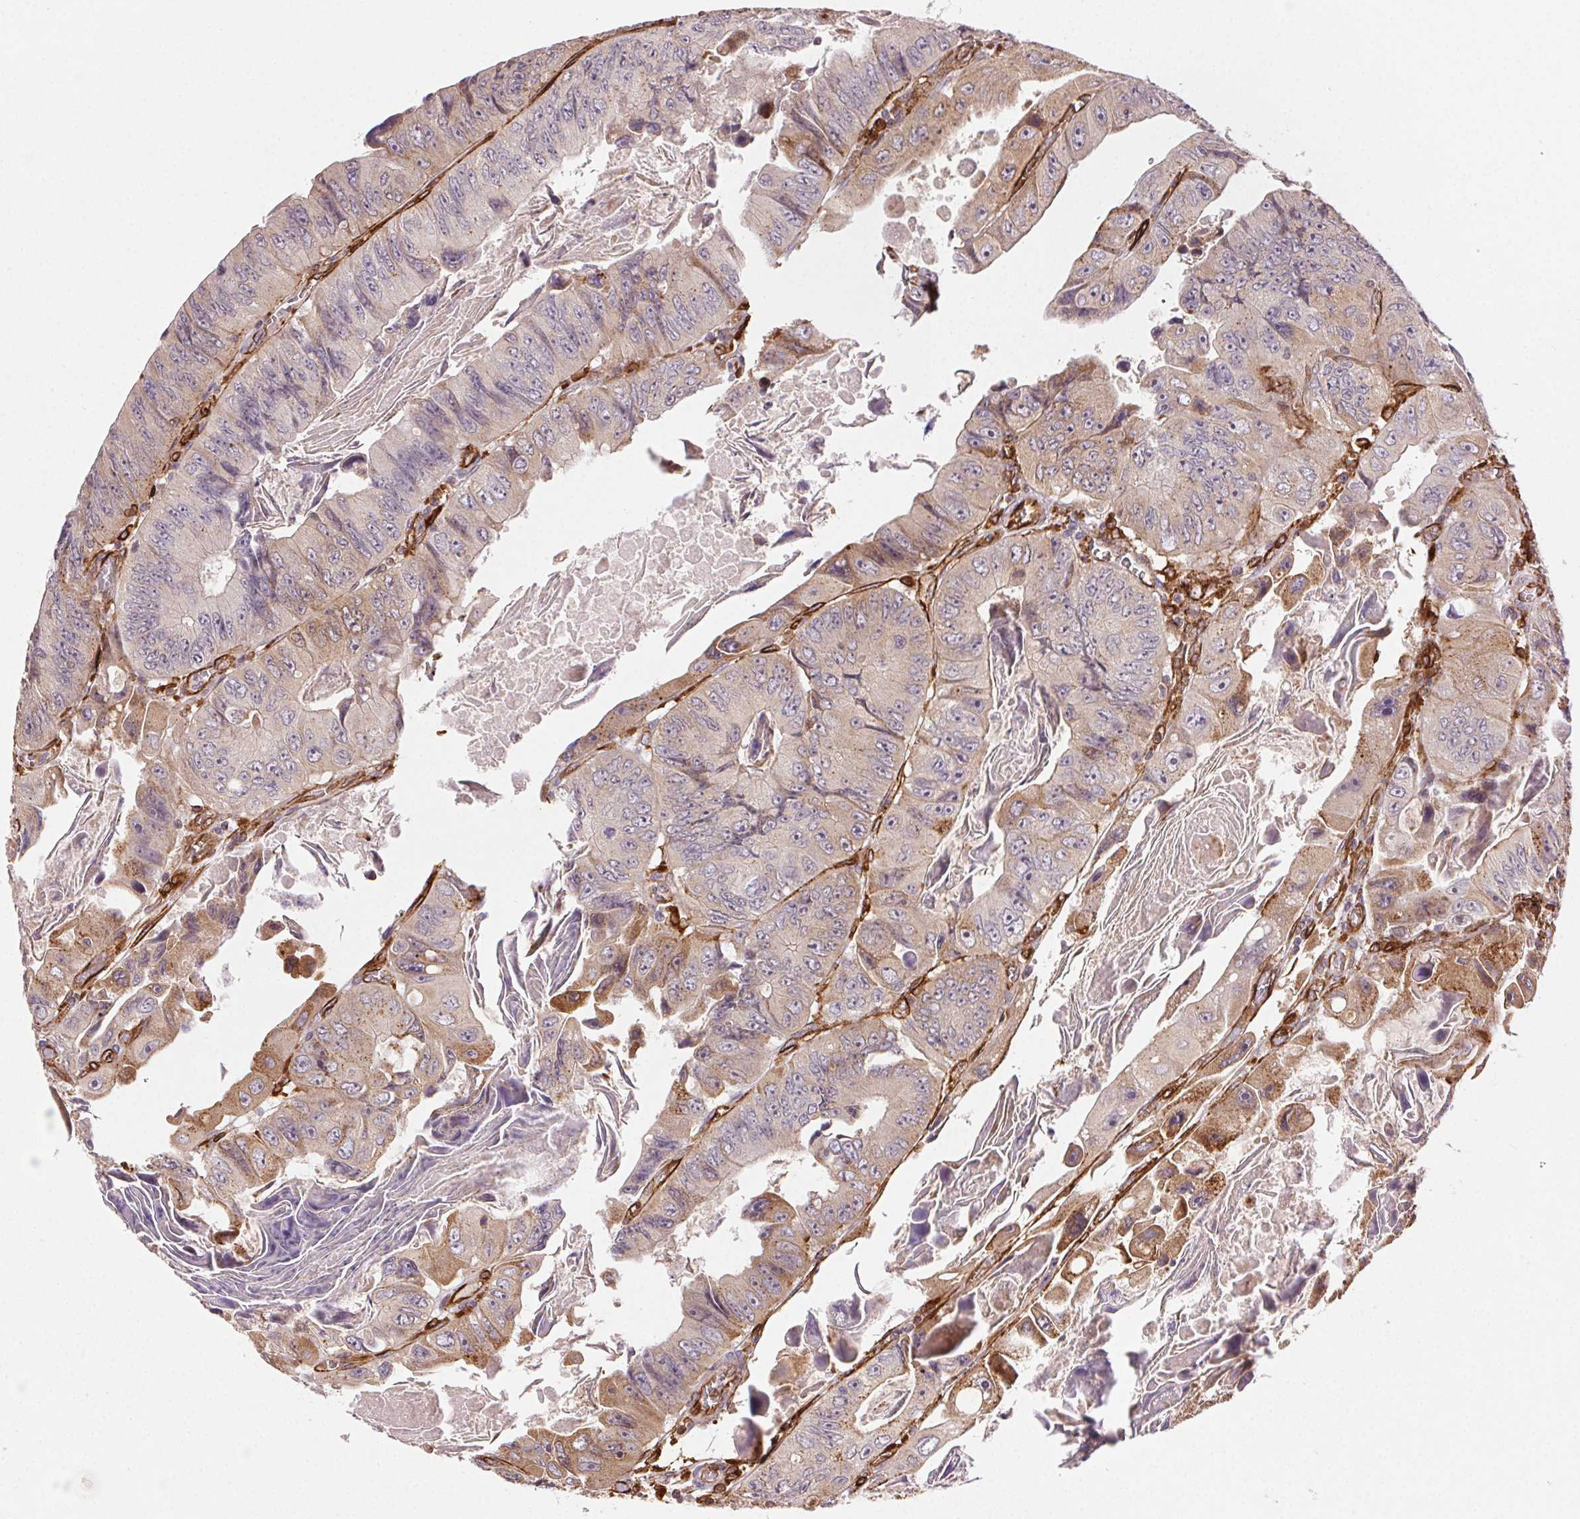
{"staining": {"intensity": "weak", "quantity": "25%-75%", "location": "cytoplasmic/membranous"}, "tissue": "colorectal cancer", "cell_type": "Tumor cells", "image_type": "cancer", "snomed": [{"axis": "morphology", "description": "Adenocarcinoma, NOS"}, {"axis": "topography", "description": "Colon"}], "caption": "Tumor cells display weak cytoplasmic/membranous expression in about 25%-75% of cells in colorectal adenocarcinoma.", "gene": "RNASET2", "patient": {"sex": "female", "age": 84}}